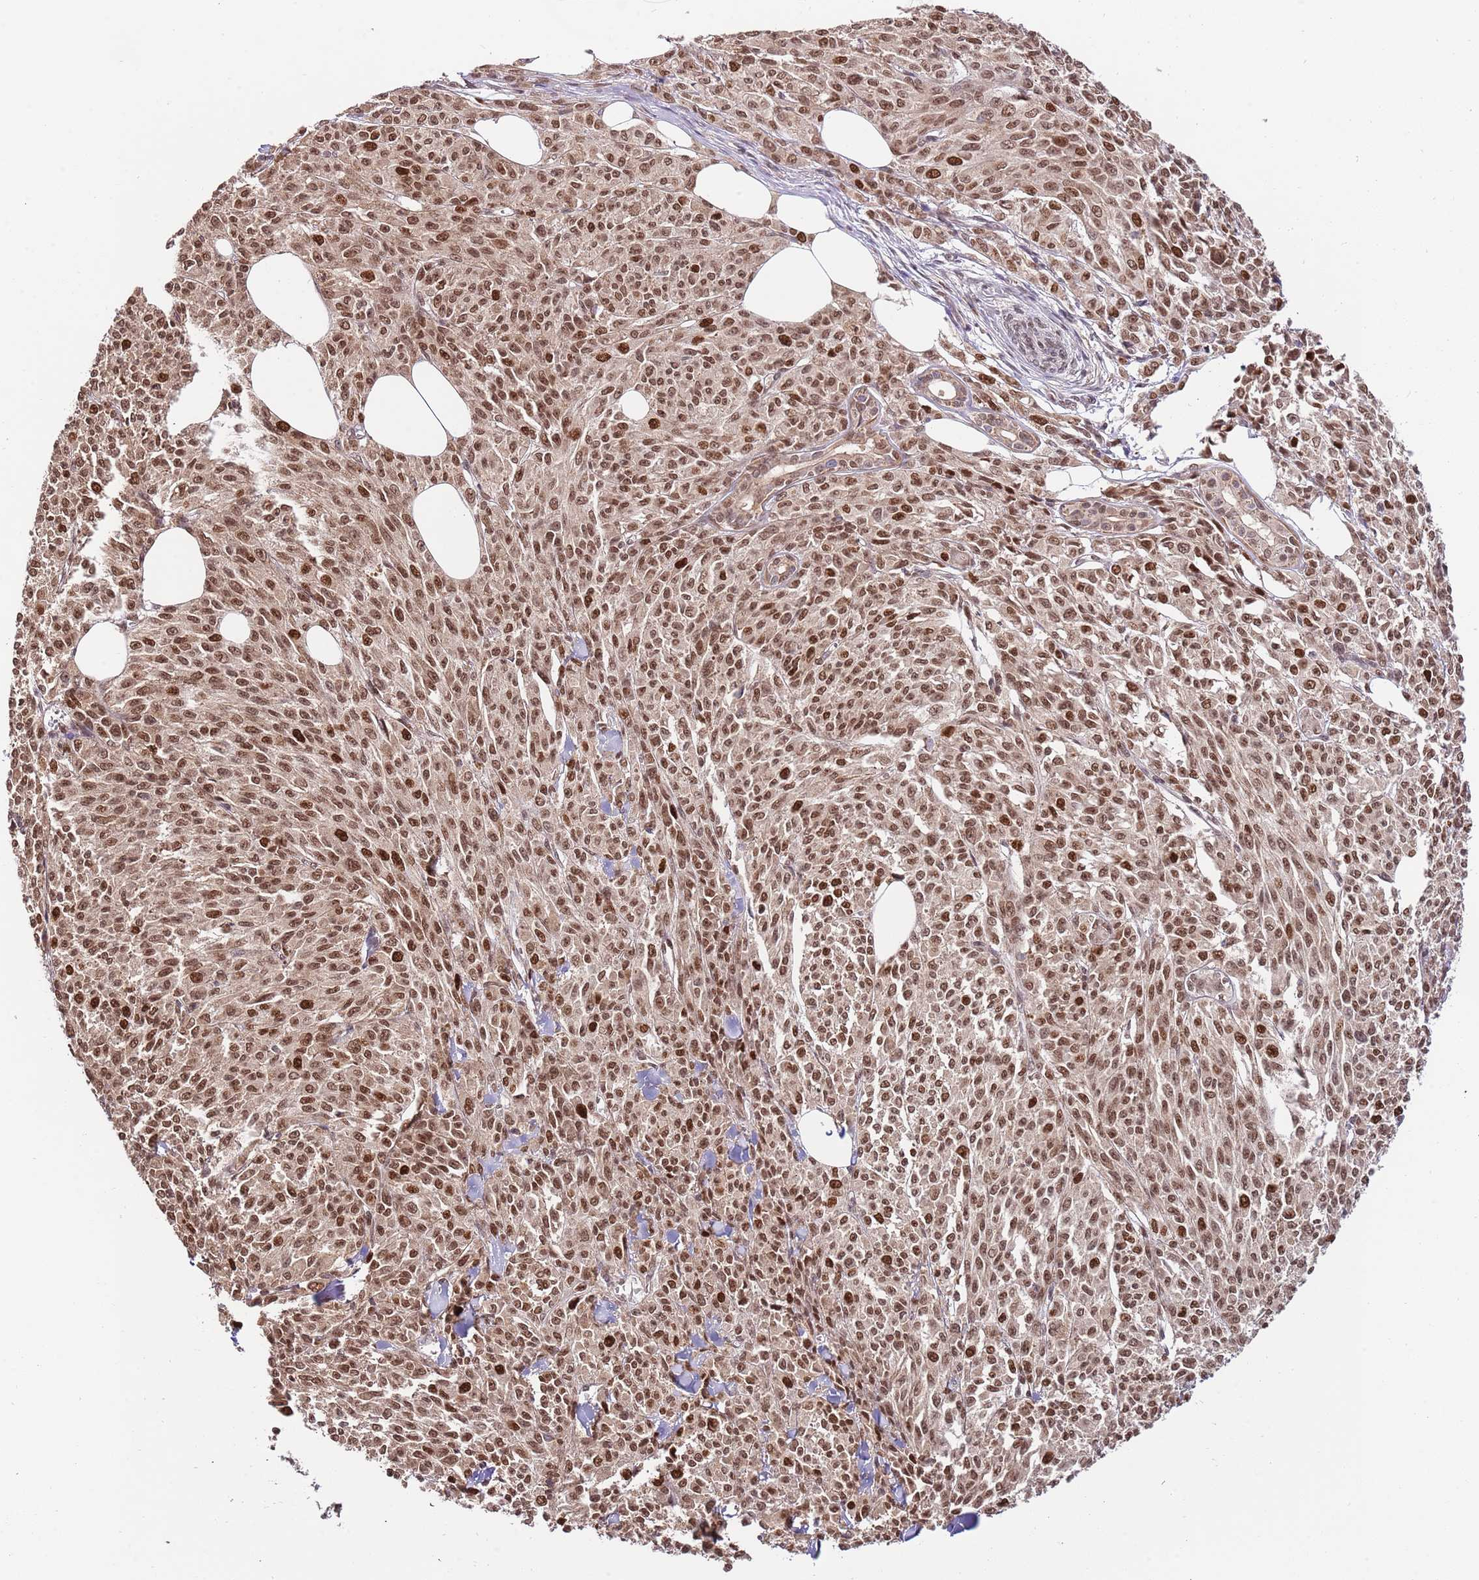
{"staining": {"intensity": "strong", "quantity": ">75%", "location": "nuclear"}, "tissue": "melanoma", "cell_type": "Tumor cells", "image_type": "cancer", "snomed": [{"axis": "morphology", "description": "Malignant melanoma, NOS"}, {"axis": "topography", "description": "Skin"}], "caption": "Strong nuclear positivity is identified in approximately >75% of tumor cells in melanoma. (DAB (3,3'-diaminobenzidine) = brown stain, brightfield microscopy at high magnification).", "gene": "RIF1", "patient": {"sex": "female", "age": 52}}